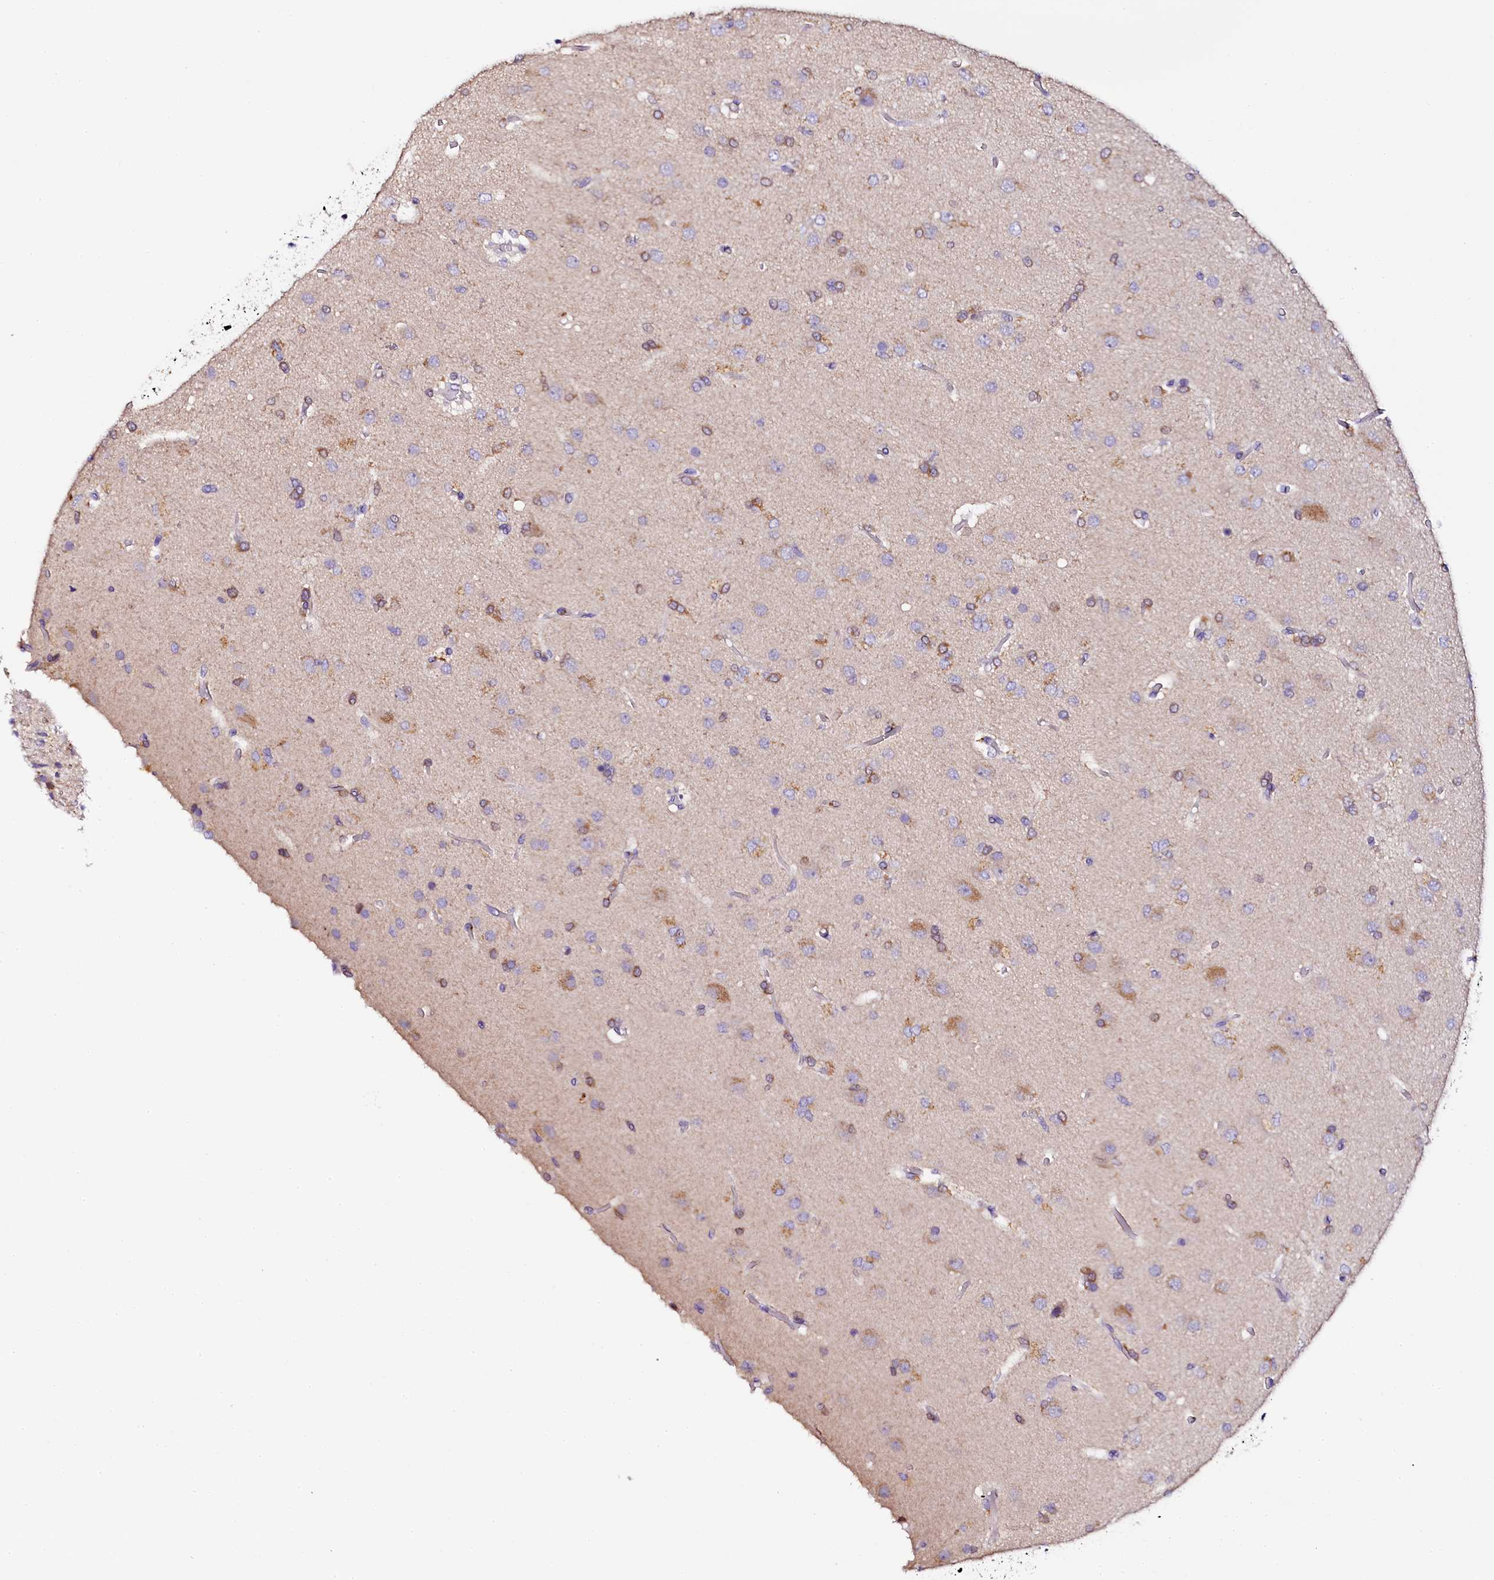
{"staining": {"intensity": "moderate", "quantity": "<25%", "location": "cytoplasmic/membranous"}, "tissue": "glioma", "cell_type": "Tumor cells", "image_type": "cancer", "snomed": [{"axis": "morphology", "description": "Glioma, malignant, High grade"}, {"axis": "topography", "description": "Brain"}], "caption": "Malignant glioma (high-grade) tissue reveals moderate cytoplasmic/membranous positivity in about <25% of tumor cells (DAB IHC with brightfield microscopy, high magnification).", "gene": "NAA16", "patient": {"sex": "female", "age": 74}}